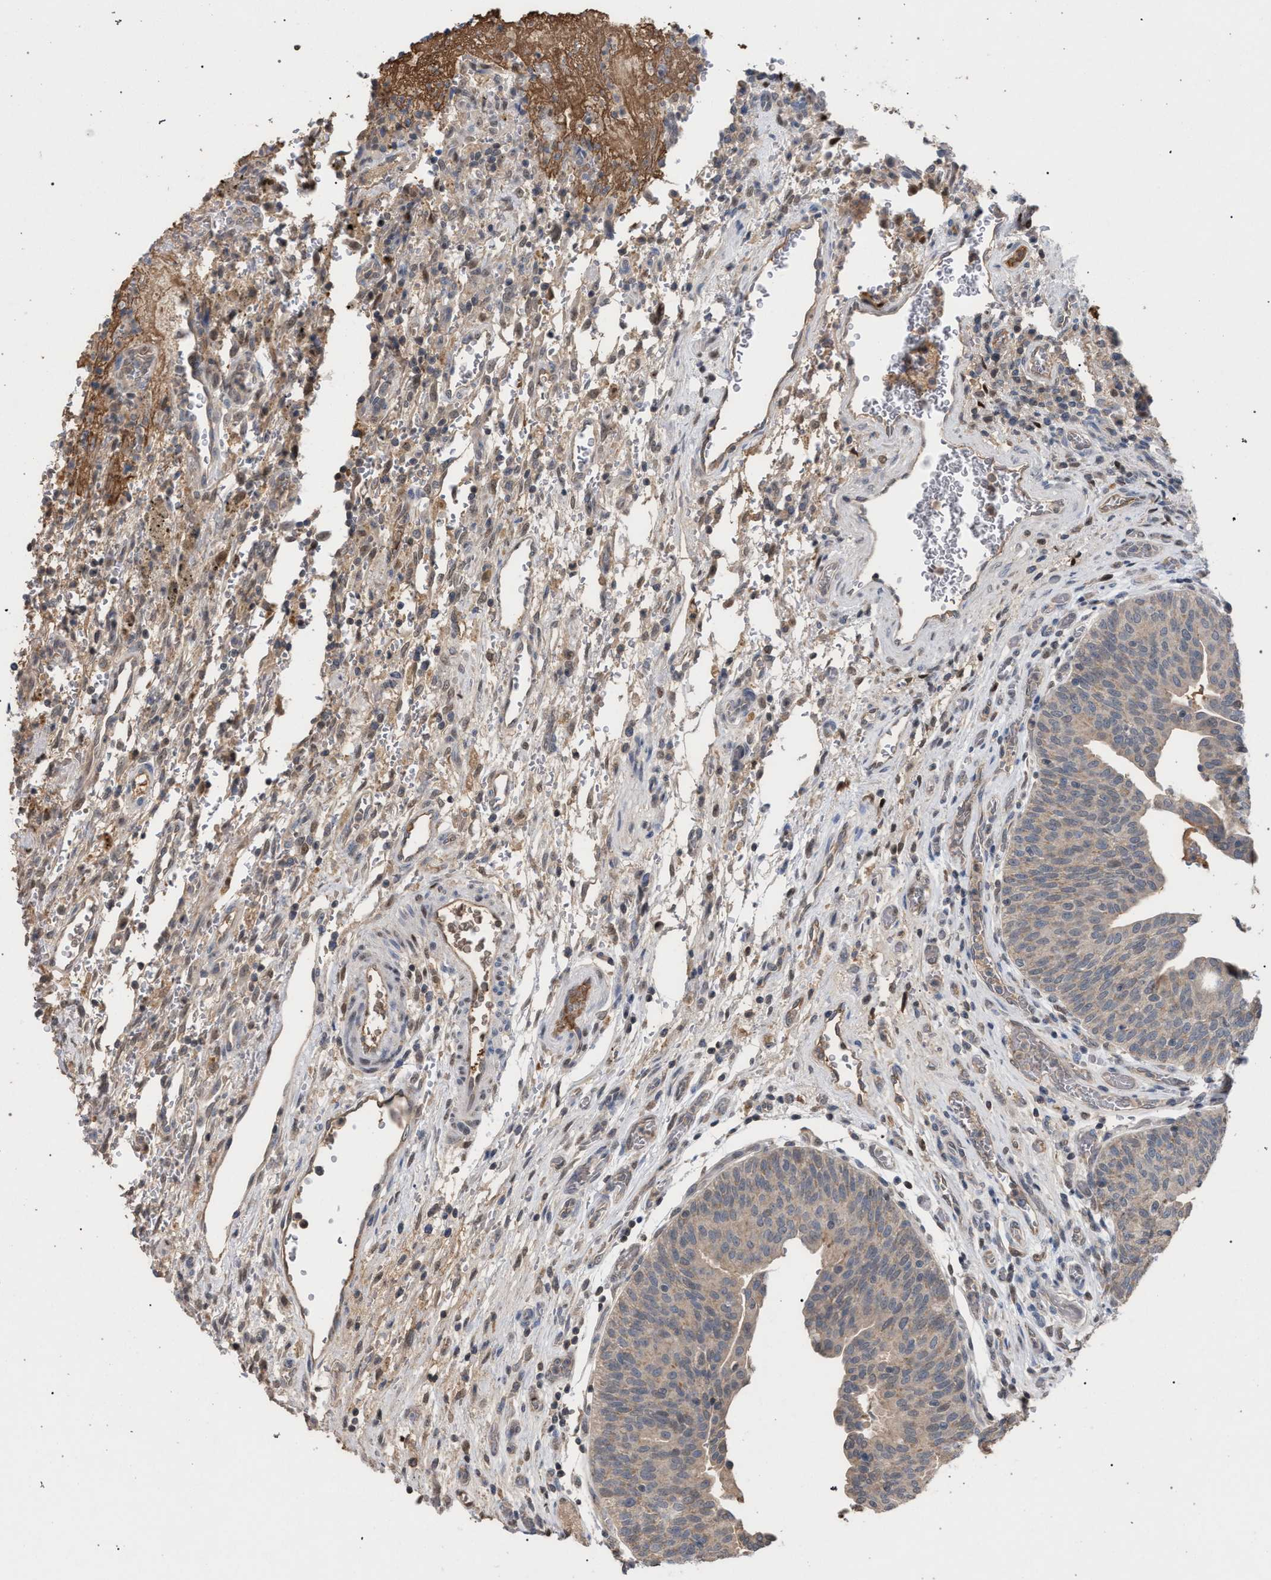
{"staining": {"intensity": "weak", "quantity": ">75%", "location": "cytoplasmic/membranous"}, "tissue": "urothelial cancer", "cell_type": "Tumor cells", "image_type": "cancer", "snomed": [{"axis": "morphology", "description": "Urothelial carcinoma, Low grade"}, {"axis": "morphology", "description": "Urothelial carcinoma, High grade"}, {"axis": "topography", "description": "Urinary bladder"}], "caption": "Protein expression by immunohistochemistry exhibits weak cytoplasmic/membranous expression in approximately >75% of tumor cells in urothelial cancer.", "gene": "TECPR1", "patient": {"sex": "male", "age": 35}}